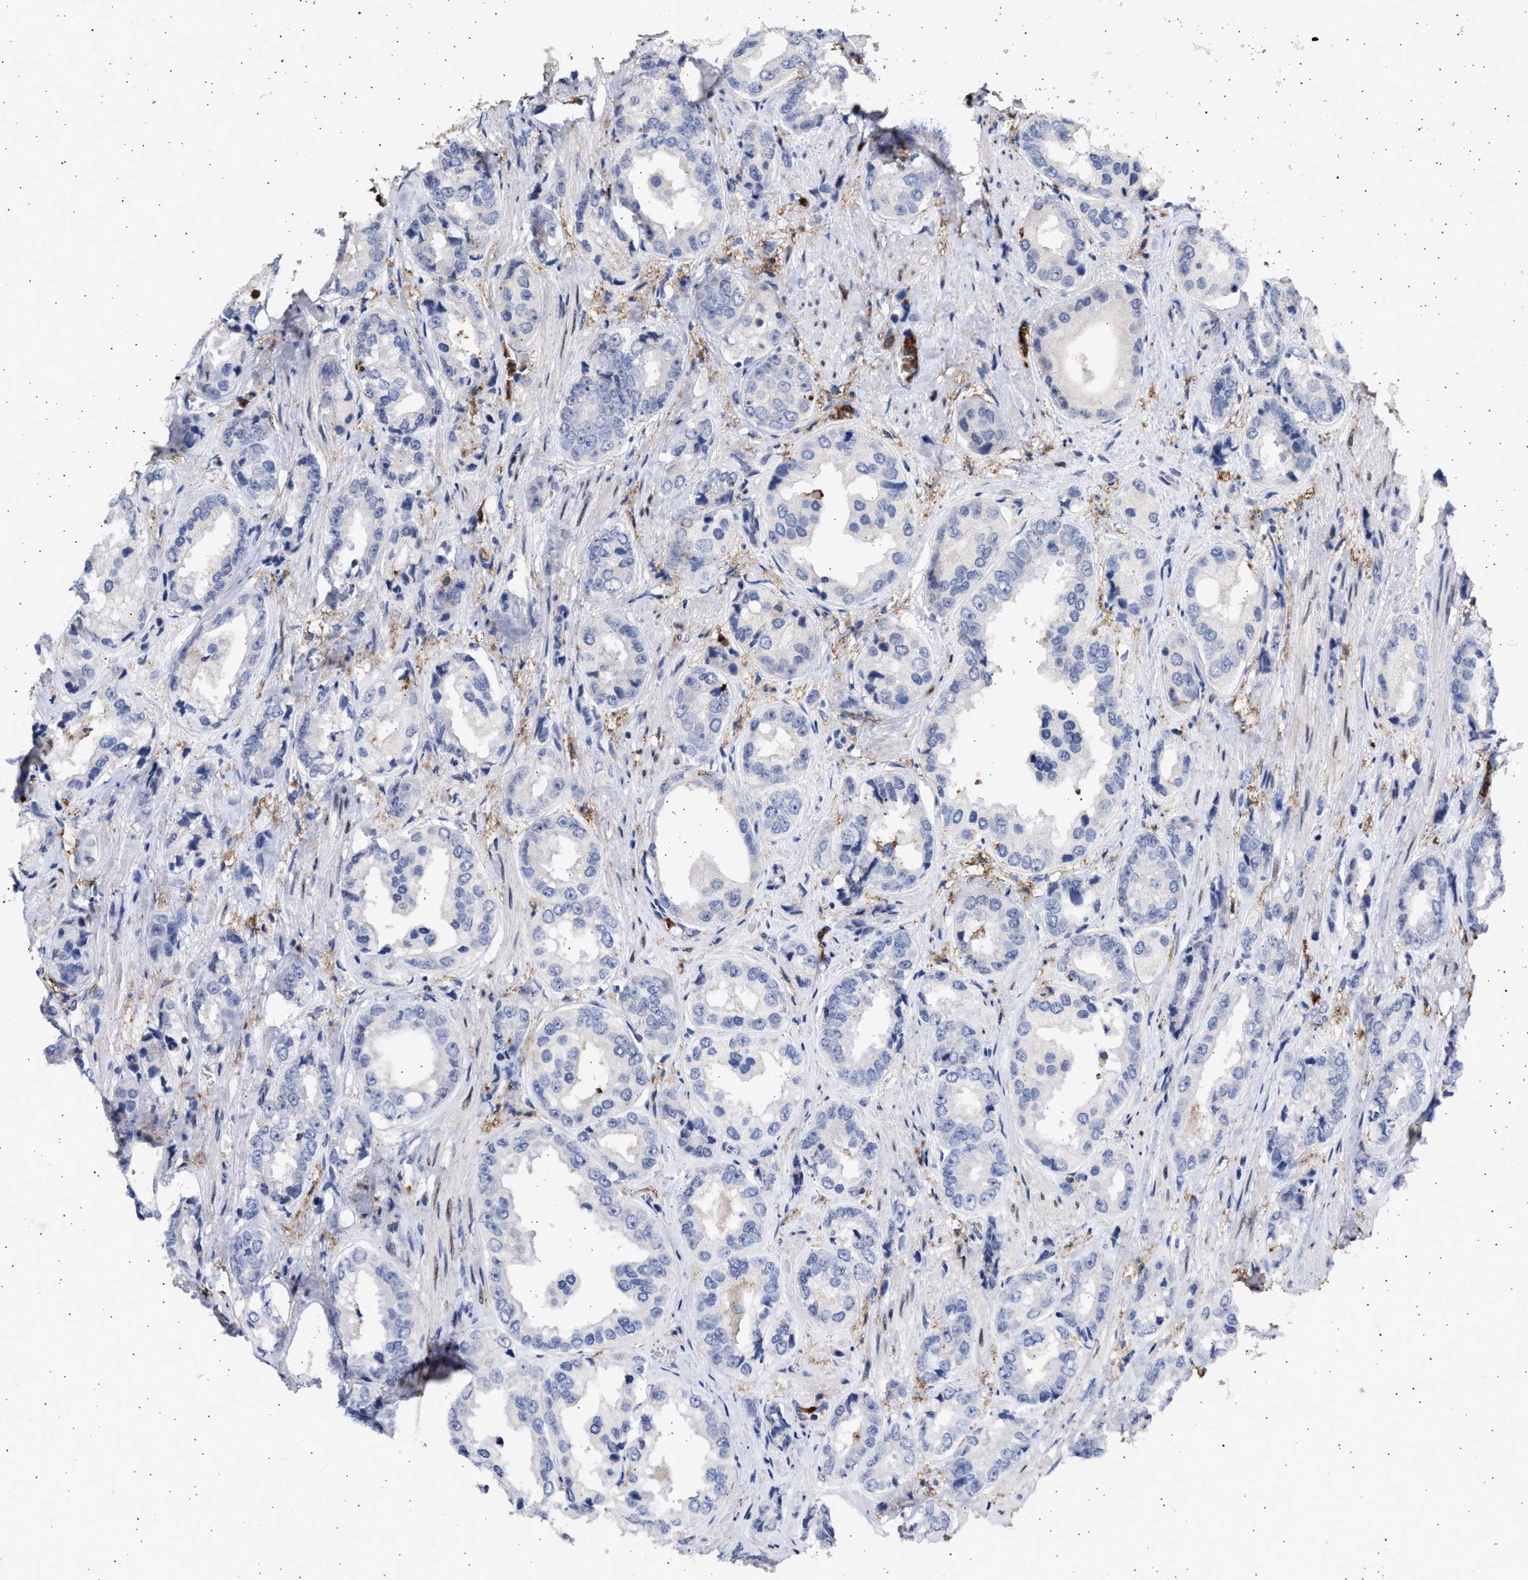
{"staining": {"intensity": "negative", "quantity": "none", "location": "none"}, "tissue": "prostate cancer", "cell_type": "Tumor cells", "image_type": "cancer", "snomed": [{"axis": "morphology", "description": "Adenocarcinoma, High grade"}, {"axis": "topography", "description": "Prostate"}], "caption": "Human prostate high-grade adenocarcinoma stained for a protein using immunohistochemistry shows no expression in tumor cells.", "gene": "FCER1A", "patient": {"sex": "male", "age": 61}}